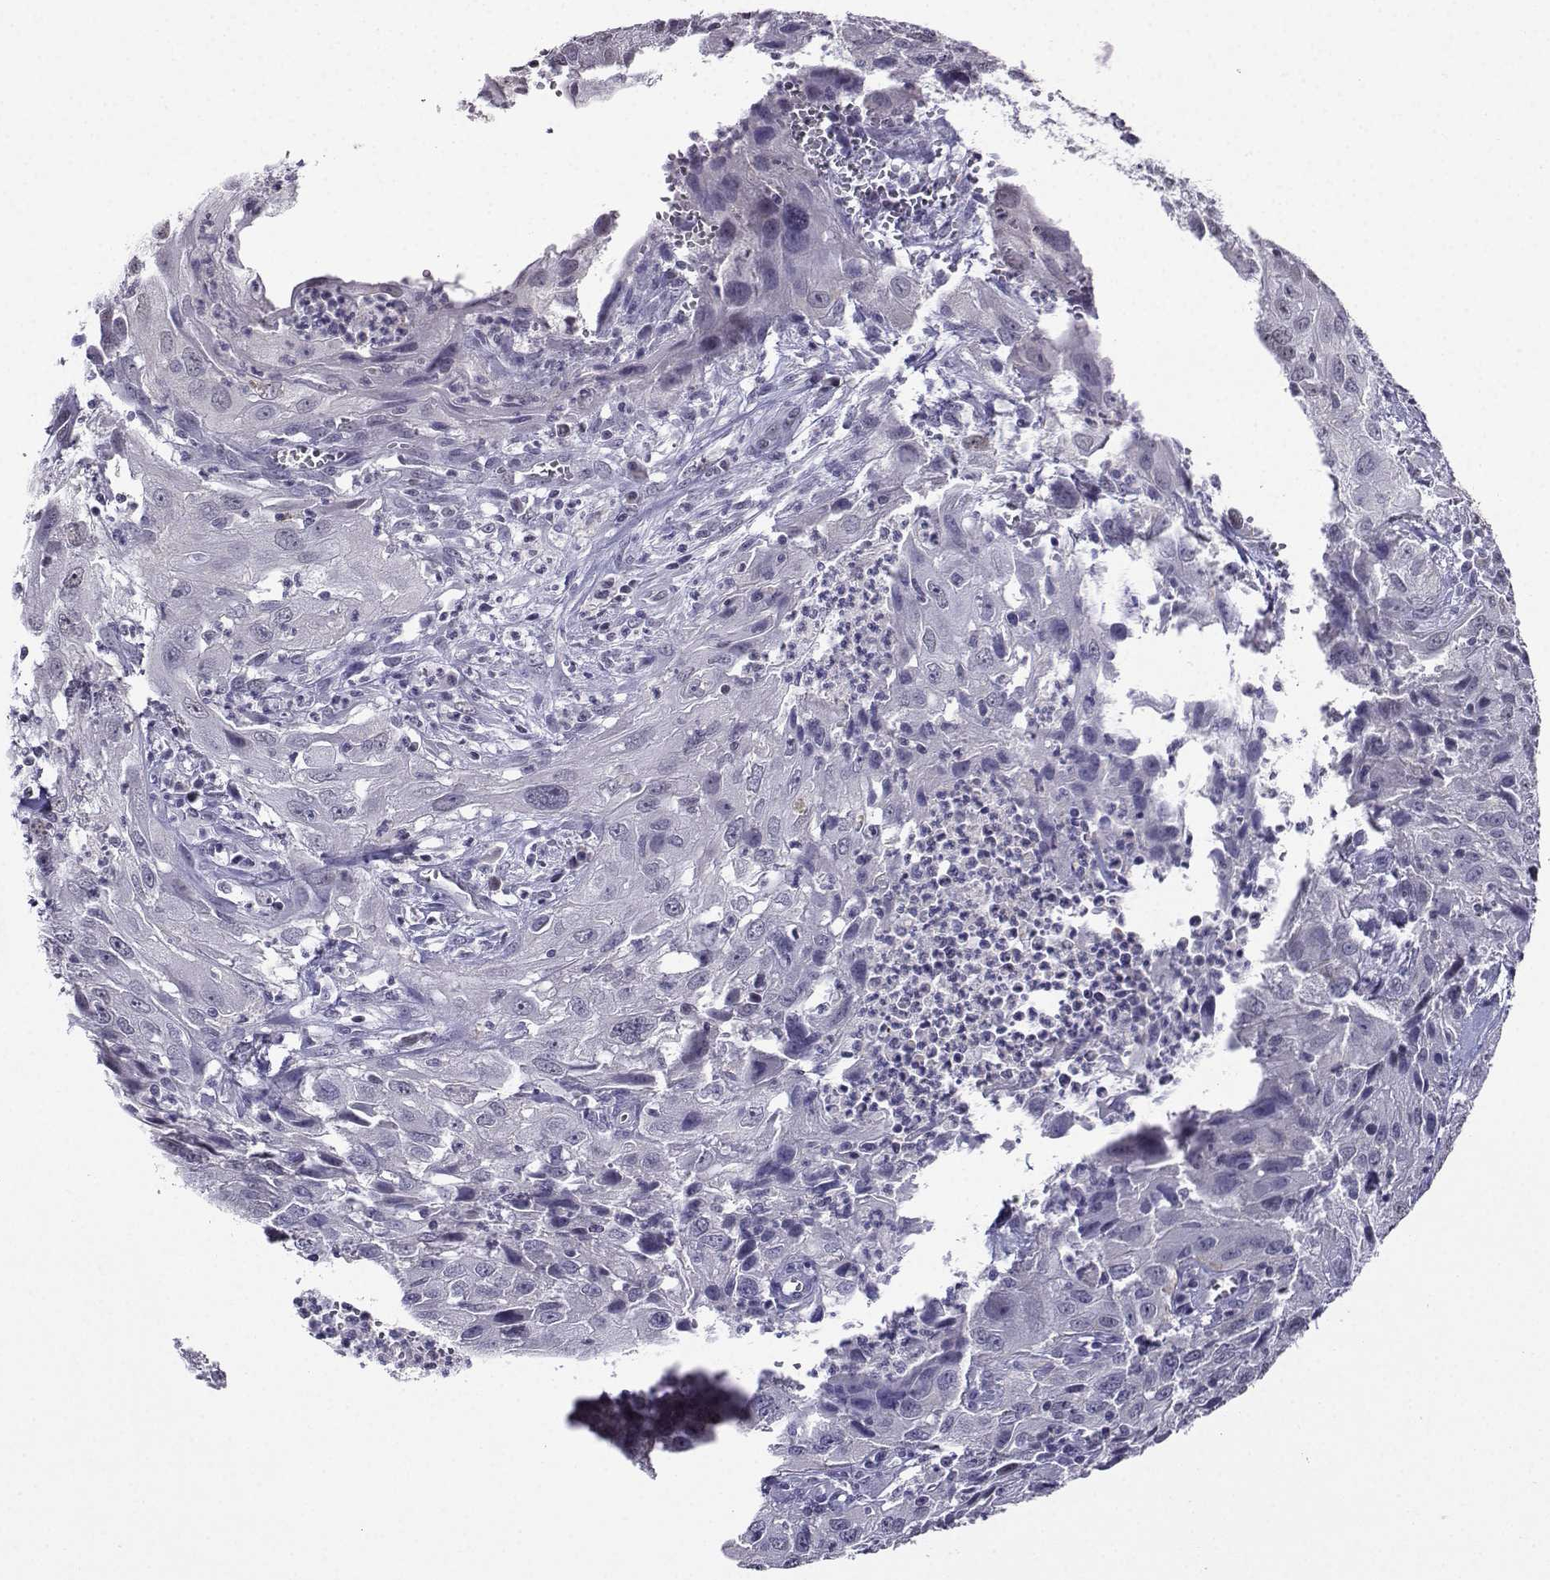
{"staining": {"intensity": "negative", "quantity": "none", "location": "none"}, "tissue": "cervical cancer", "cell_type": "Tumor cells", "image_type": "cancer", "snomed": [{"axis": "morphology", "description": "Squamous cell carcinoma, NOS"}, {"axis": "topography", "description": "Cervix"}], "caption": "IHC histopathology image of neoplastic tissue: cervical cancer (squamous cell carcinoma) stained with DAB (3,3'-diaminobenzidine) demonstrates no significant protein positivity in tumor cells.", "gene": "LRFN2", "patient": {"sex": "female", "age": 32}}